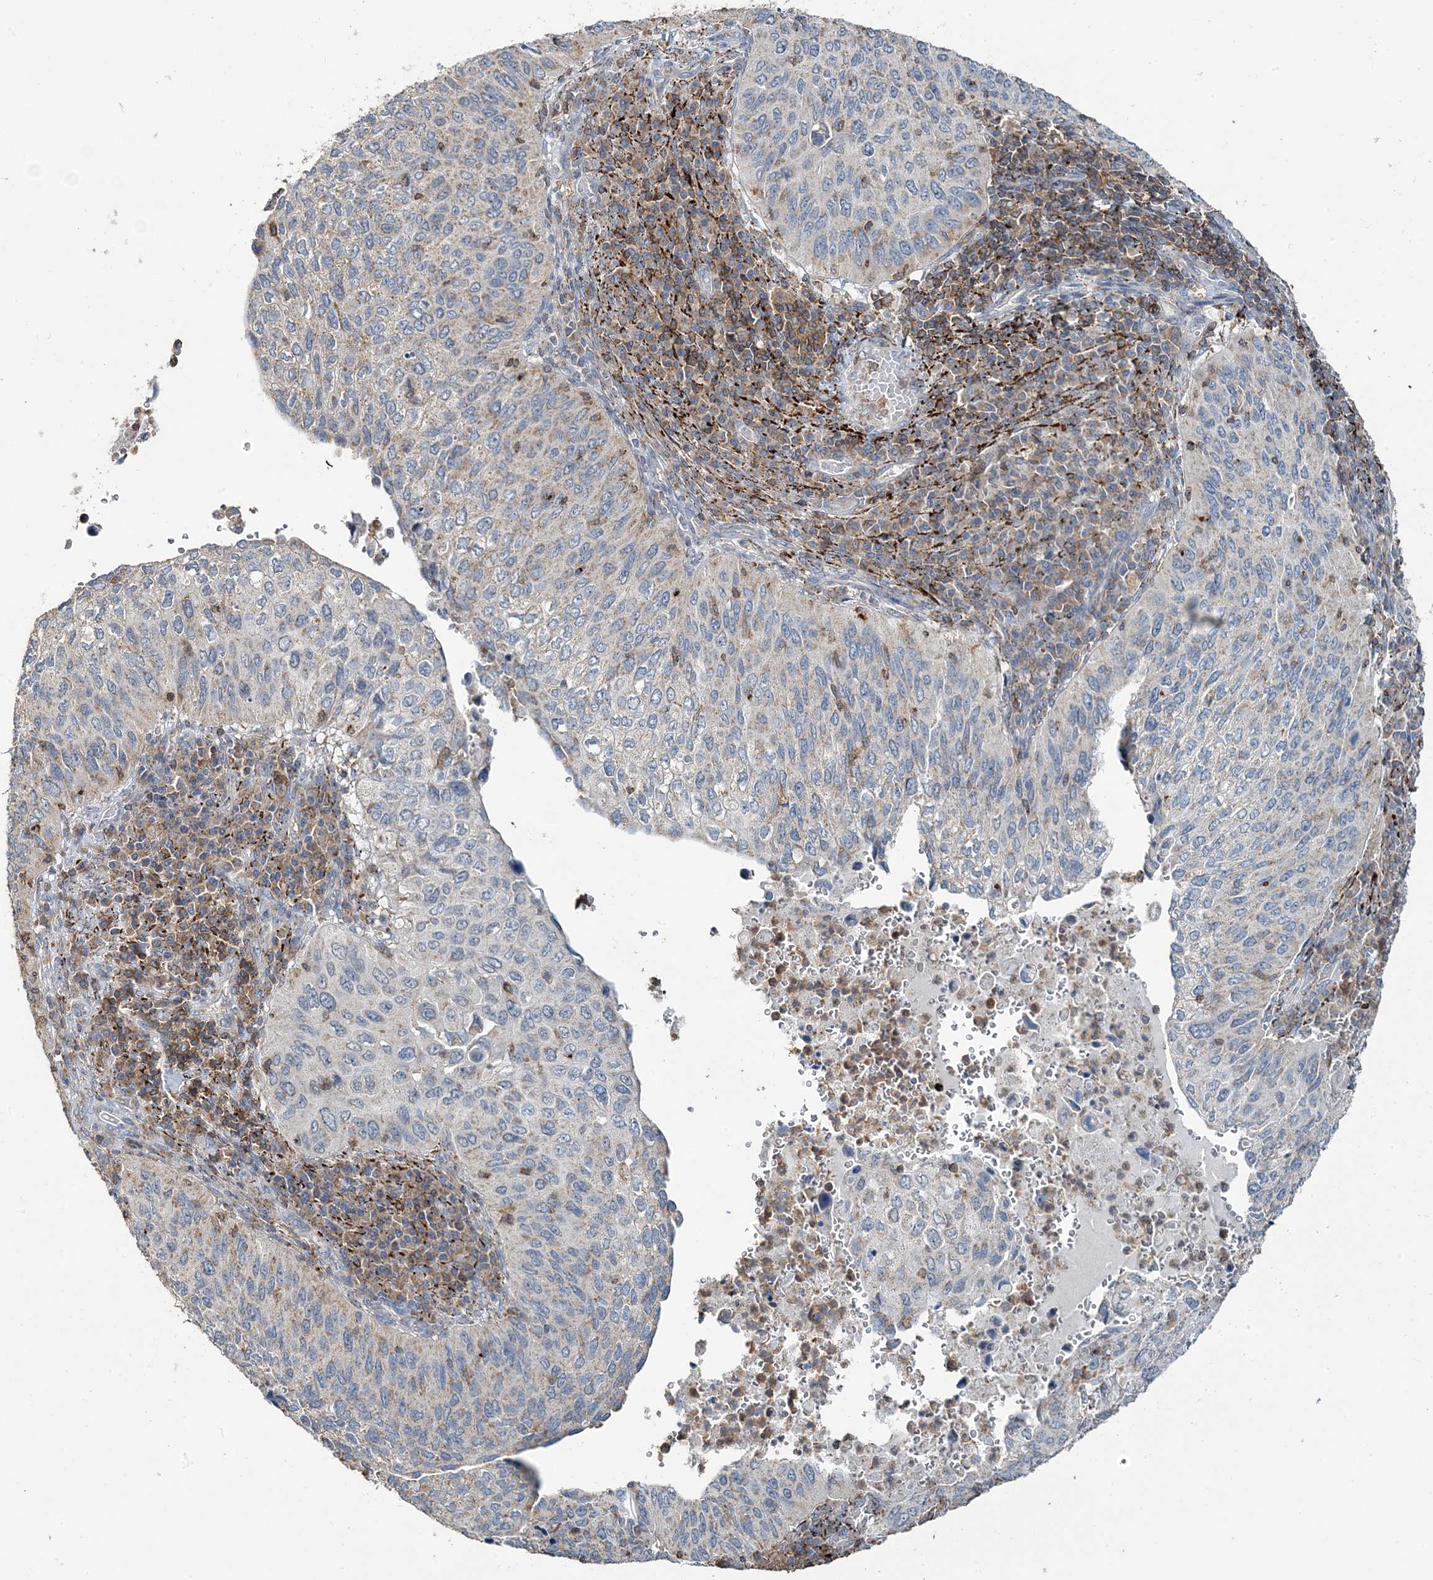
{"staining": {"intensity": "negative", "quantity": "none", "location": "none"}, "tissue": "cervical cancer", "cell_type": "Tumor cells", "image_type": "cancer", "snomed": [{"axis": "morphology", "description": "Squamous cell carcinoma, NOS"}, {"axis": "topography", "description": "Cervix"}], "caption": "Tumor cells are negative for protein expression in human cervical squamous cell carcinoma. (DAB (3,3'-diaminobenzidine) IHC visualized using brightfield microscopy, high magnification).", "gene": "TMLHE", "patient": {"sex": "female", "age": 38}}